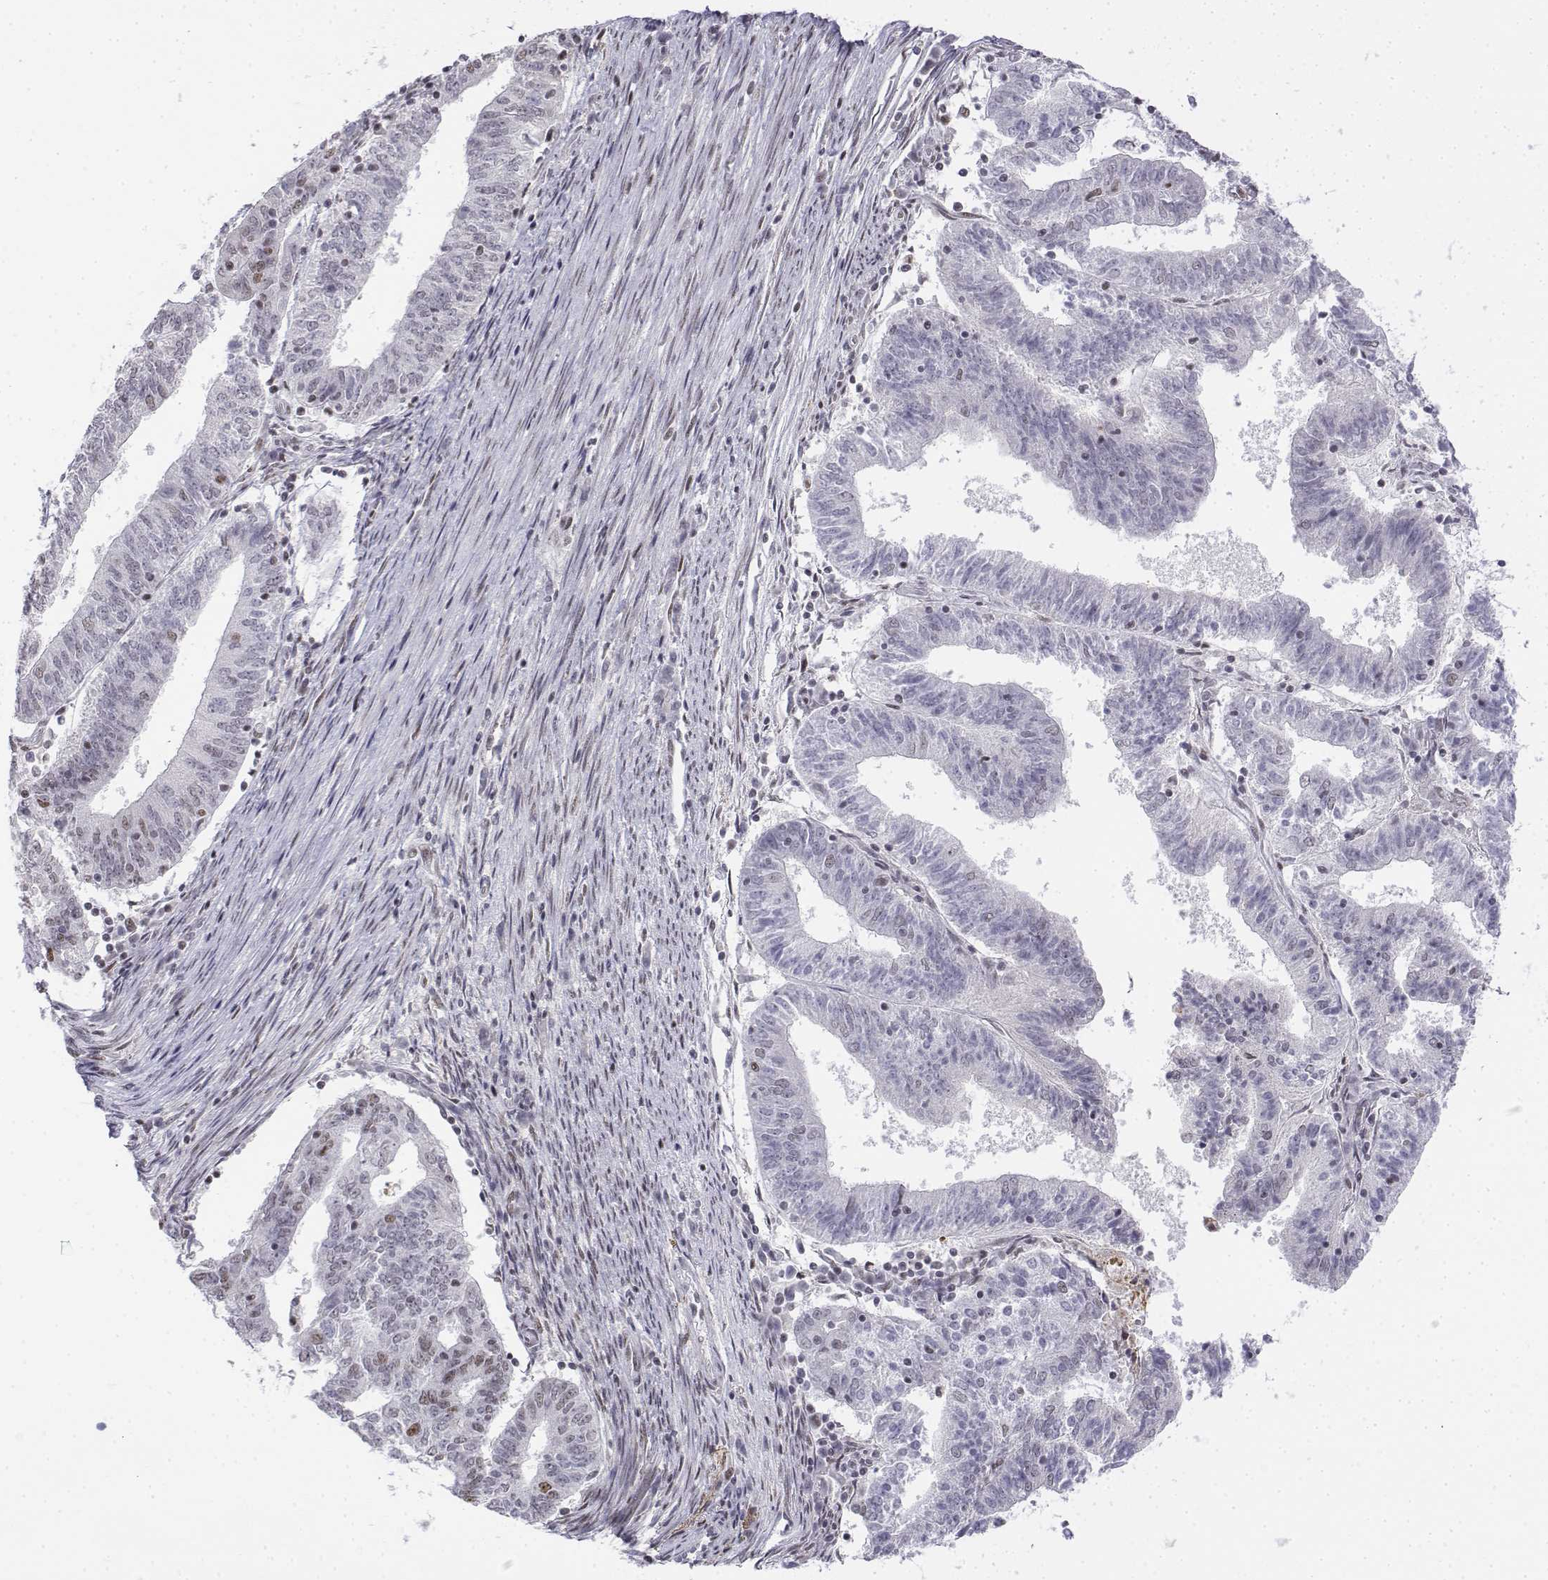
{"staining": {"intensity": "negative", "quantity": "none", "location": "none"}, "tissue": "endometrial cancer", "cell_type": "Tumor cells", "image_type": "cancer", "snomed": [{"axis": "morphology", "description": "Adenocarcinoma, NOS"}, {"axis": "topography", "description": "Endometrium"}], "caption": "The IHC micrograph has no significant staining in tumor cells of endometrial cancer (adenocarcinoma) tissue.", "gene": "SETD1A", "patient": {"sex": "female", "age": 82}}